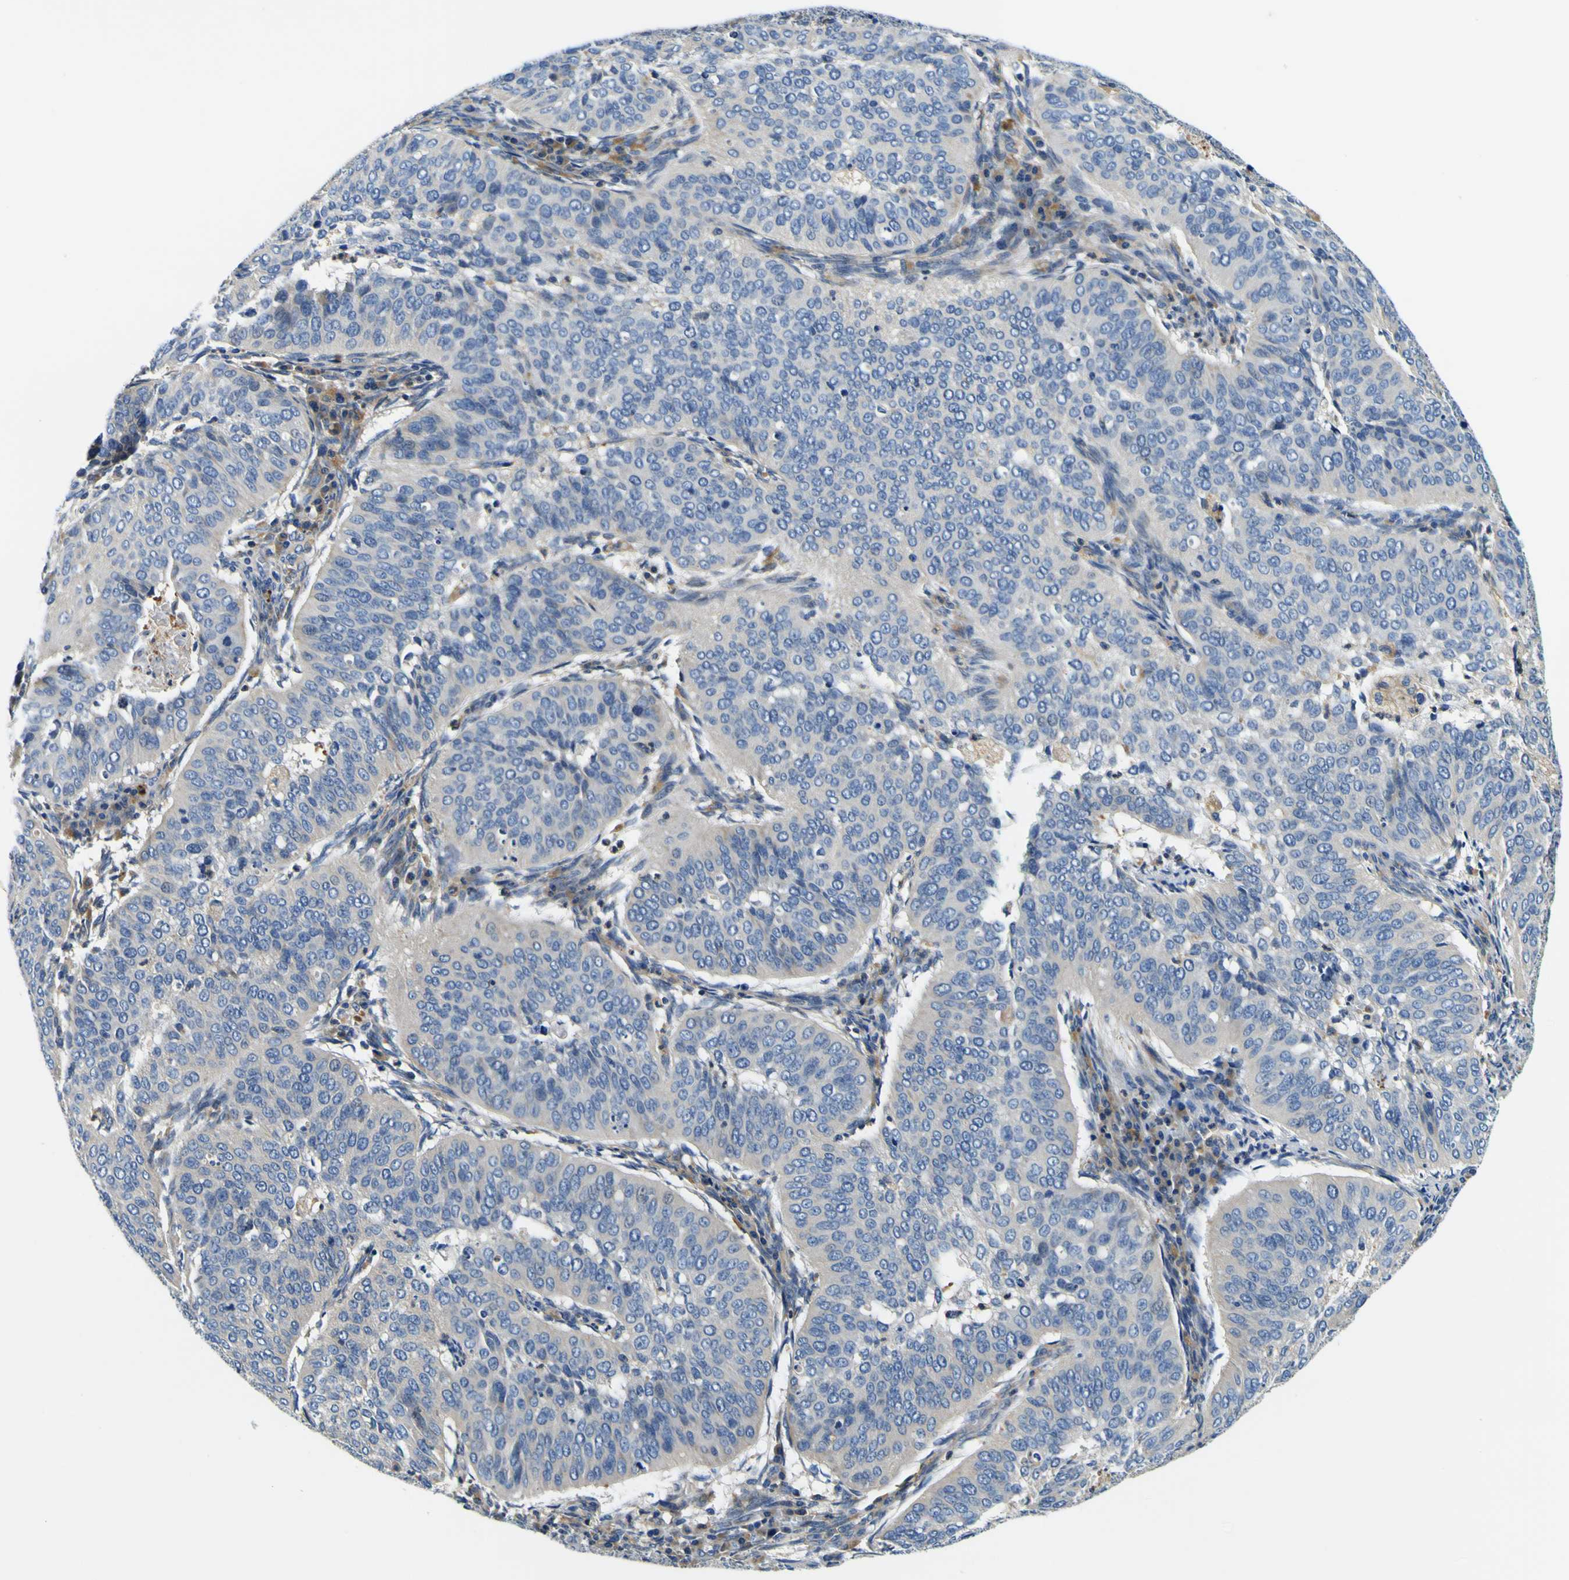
{"staining": {"intensity": "negative", "quantity": "none", "location": "none"}, "tissue": "cervical cancer", "cell_type": "Tumor cells", "image_type": "cancer", "snomed": [{"axis": "morphology", "description": "Normal tissue, NOS"}, {"axis": "morphology", "description": "Squamous cell carcinoma, NOS"}, {"axis": "topography", "description": "Cervix"}], "caption": "IHC photomicrograph of neoplastic tissue: human cervical cancer (squamous cell carcinoma) stained with DAB reveals no significant protein expression in tumor cells. (DAB IHC, high magnification).", "gene": "CLSTN1", "patient": {"sex": "female", "age": 39}}